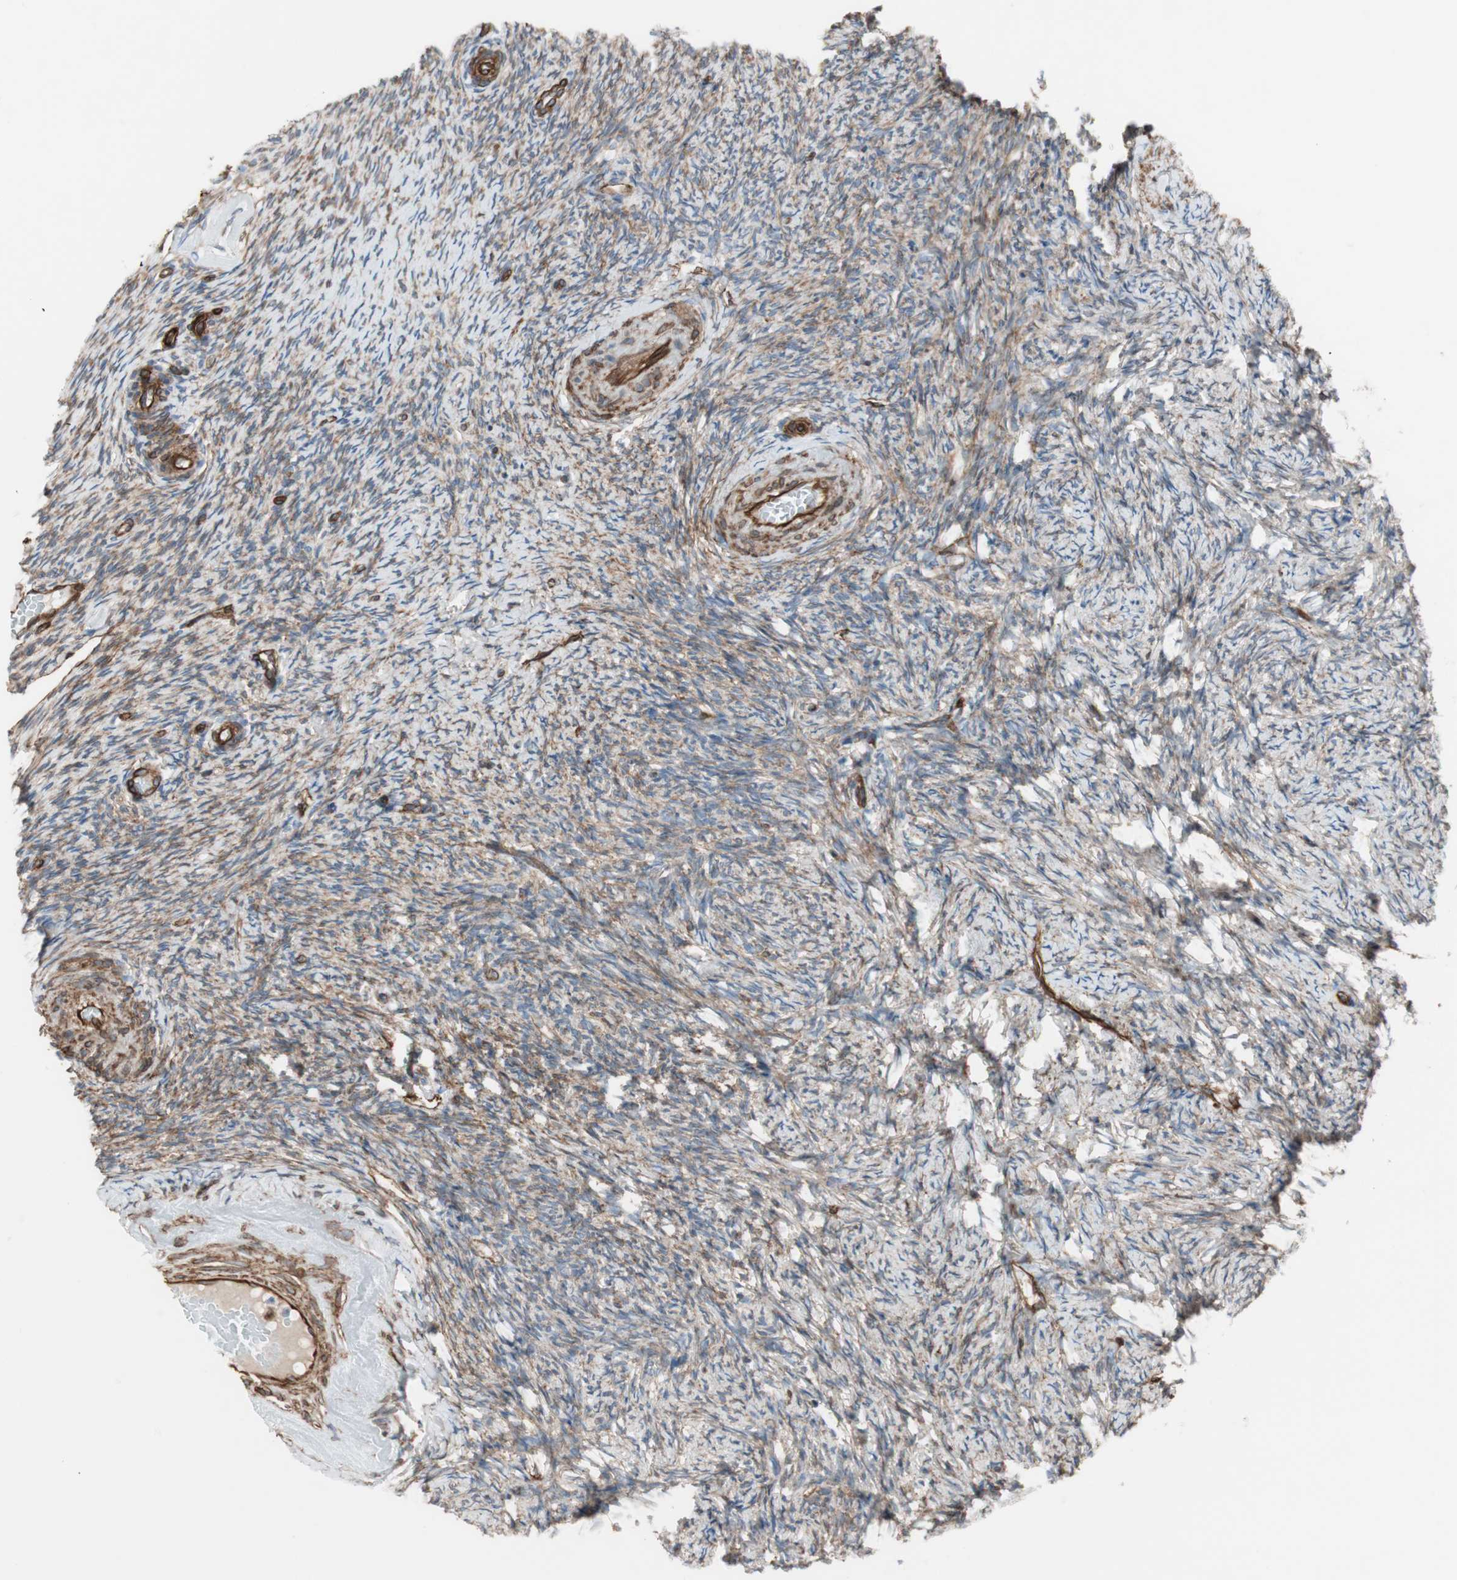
{"staining": {"intensity": "strong", "quantity": ">75%", "location": "nuclear"}, "tissue": "ovary", "cell_type": "Follicle cells", "image_type": "normal", "snomed": [{"axis": "morphology", "description": "Normal tissue, NOS"}, {"axis": "topography", "description": "Ovary"}], "caption": "Immunohistochemical staining of unremarkable ovary displays >75% levels of strong nuclear protein expression in approximately >75% of follicle cells. (DAB IHC with brightfield microscopy, high magnification).", "gene": "TCTA", "patient": {"sex": "female", "age": 60}}